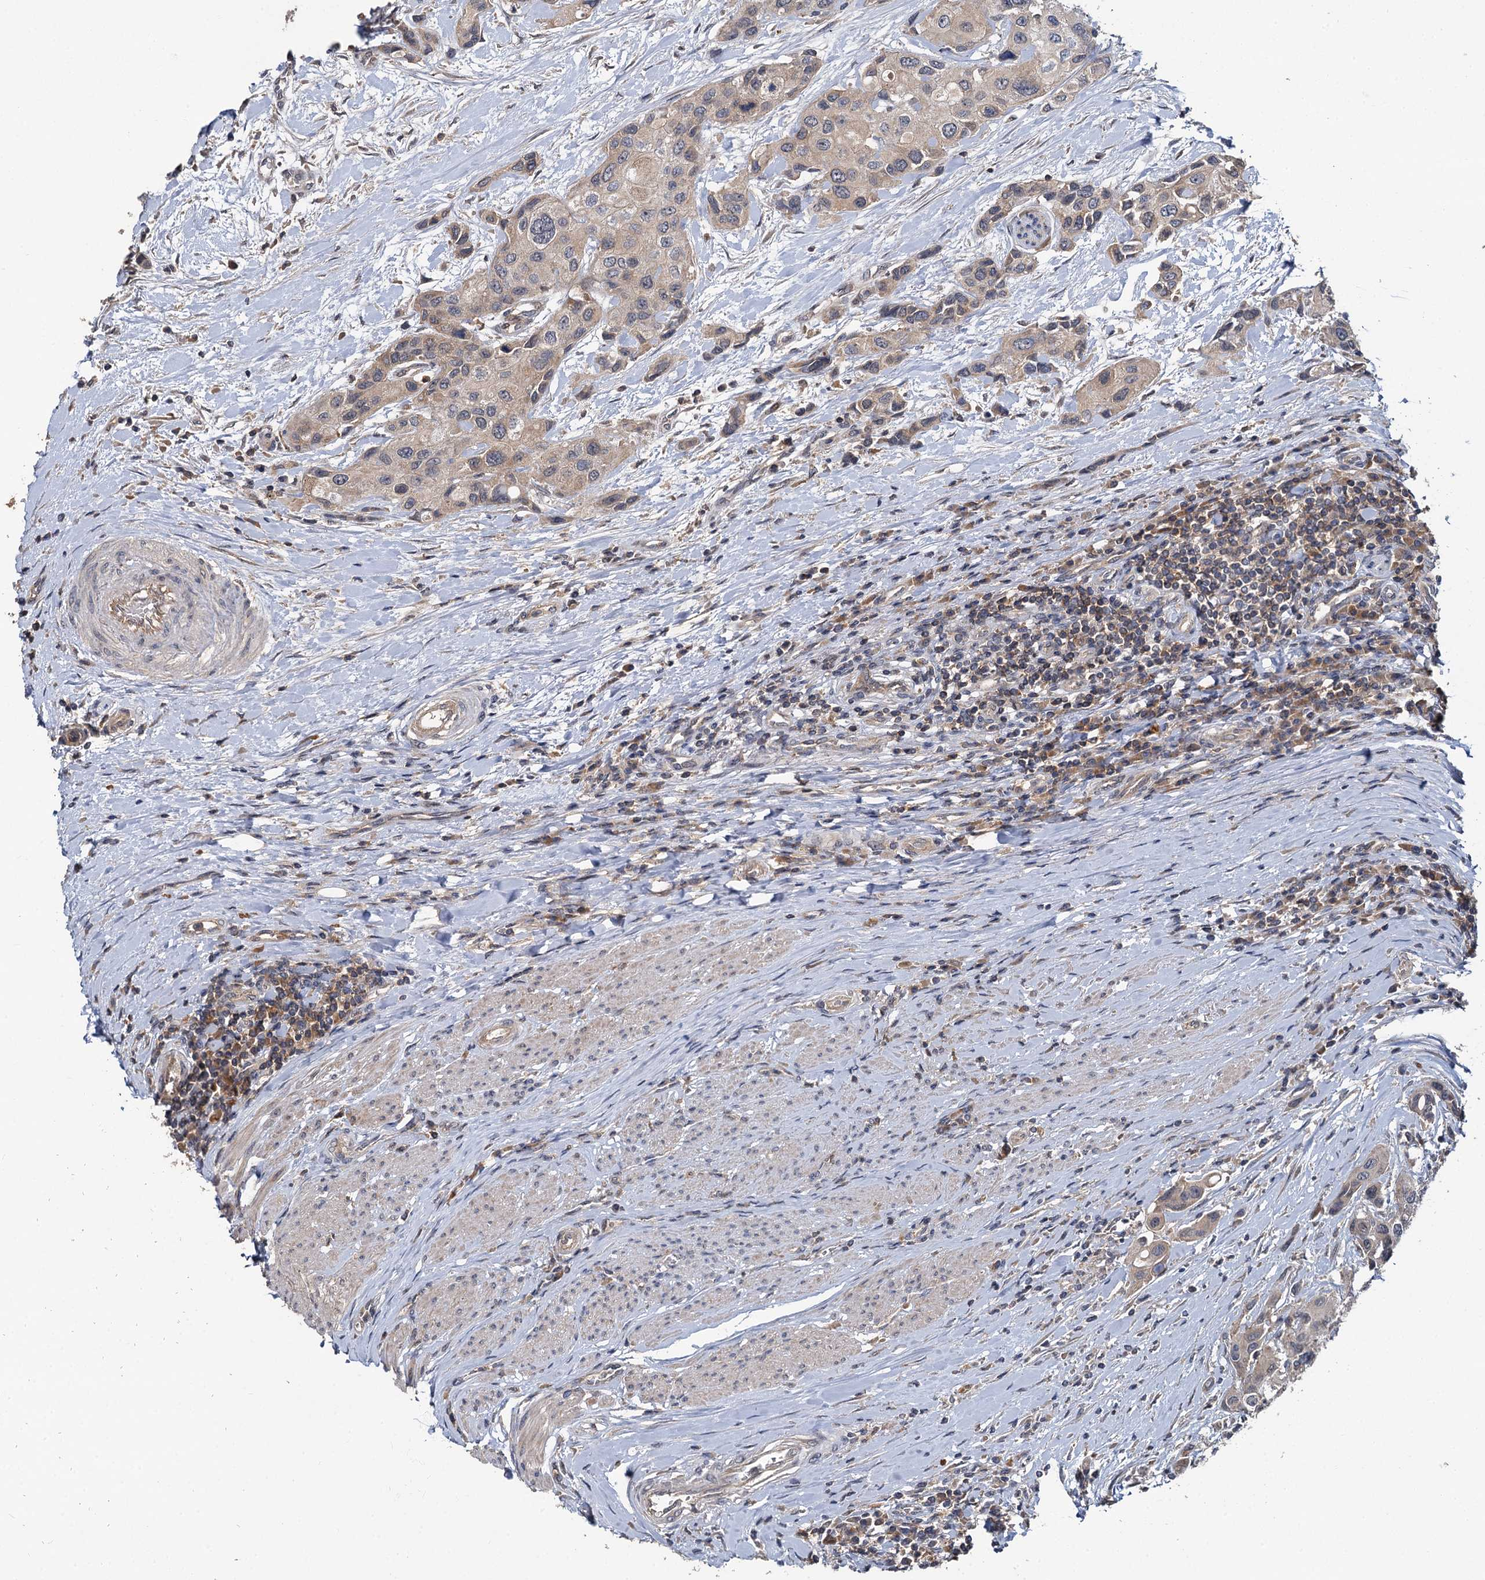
{"staining": {"intensity": "weak", "quantity": "<25%", "location": "cytoplasmic/membranous"}, "tissue": "urothelial cancer", "cell_type": "Tumor cells", "image_type": "cancer", "snomed": [{"axis": "morphology", "description": "Normal tissue, NOS"}, {"axis": "morphology", "description": "Urothelial carcinoma, High grade"}, {"axis": "topography", "description": "Vascular tissue"}, {"axis": "topography", "description": "Urinary bladder"}], "caption": "High magnification brightfield microscopy of high-grade urothelial carcinoma stained with DAB (brown) and counterstained with hematoxylin (blue): tumor cells show no significant expression.", "gene": "TMEM39A", "patient": {"sex": "female", "age": 56}}